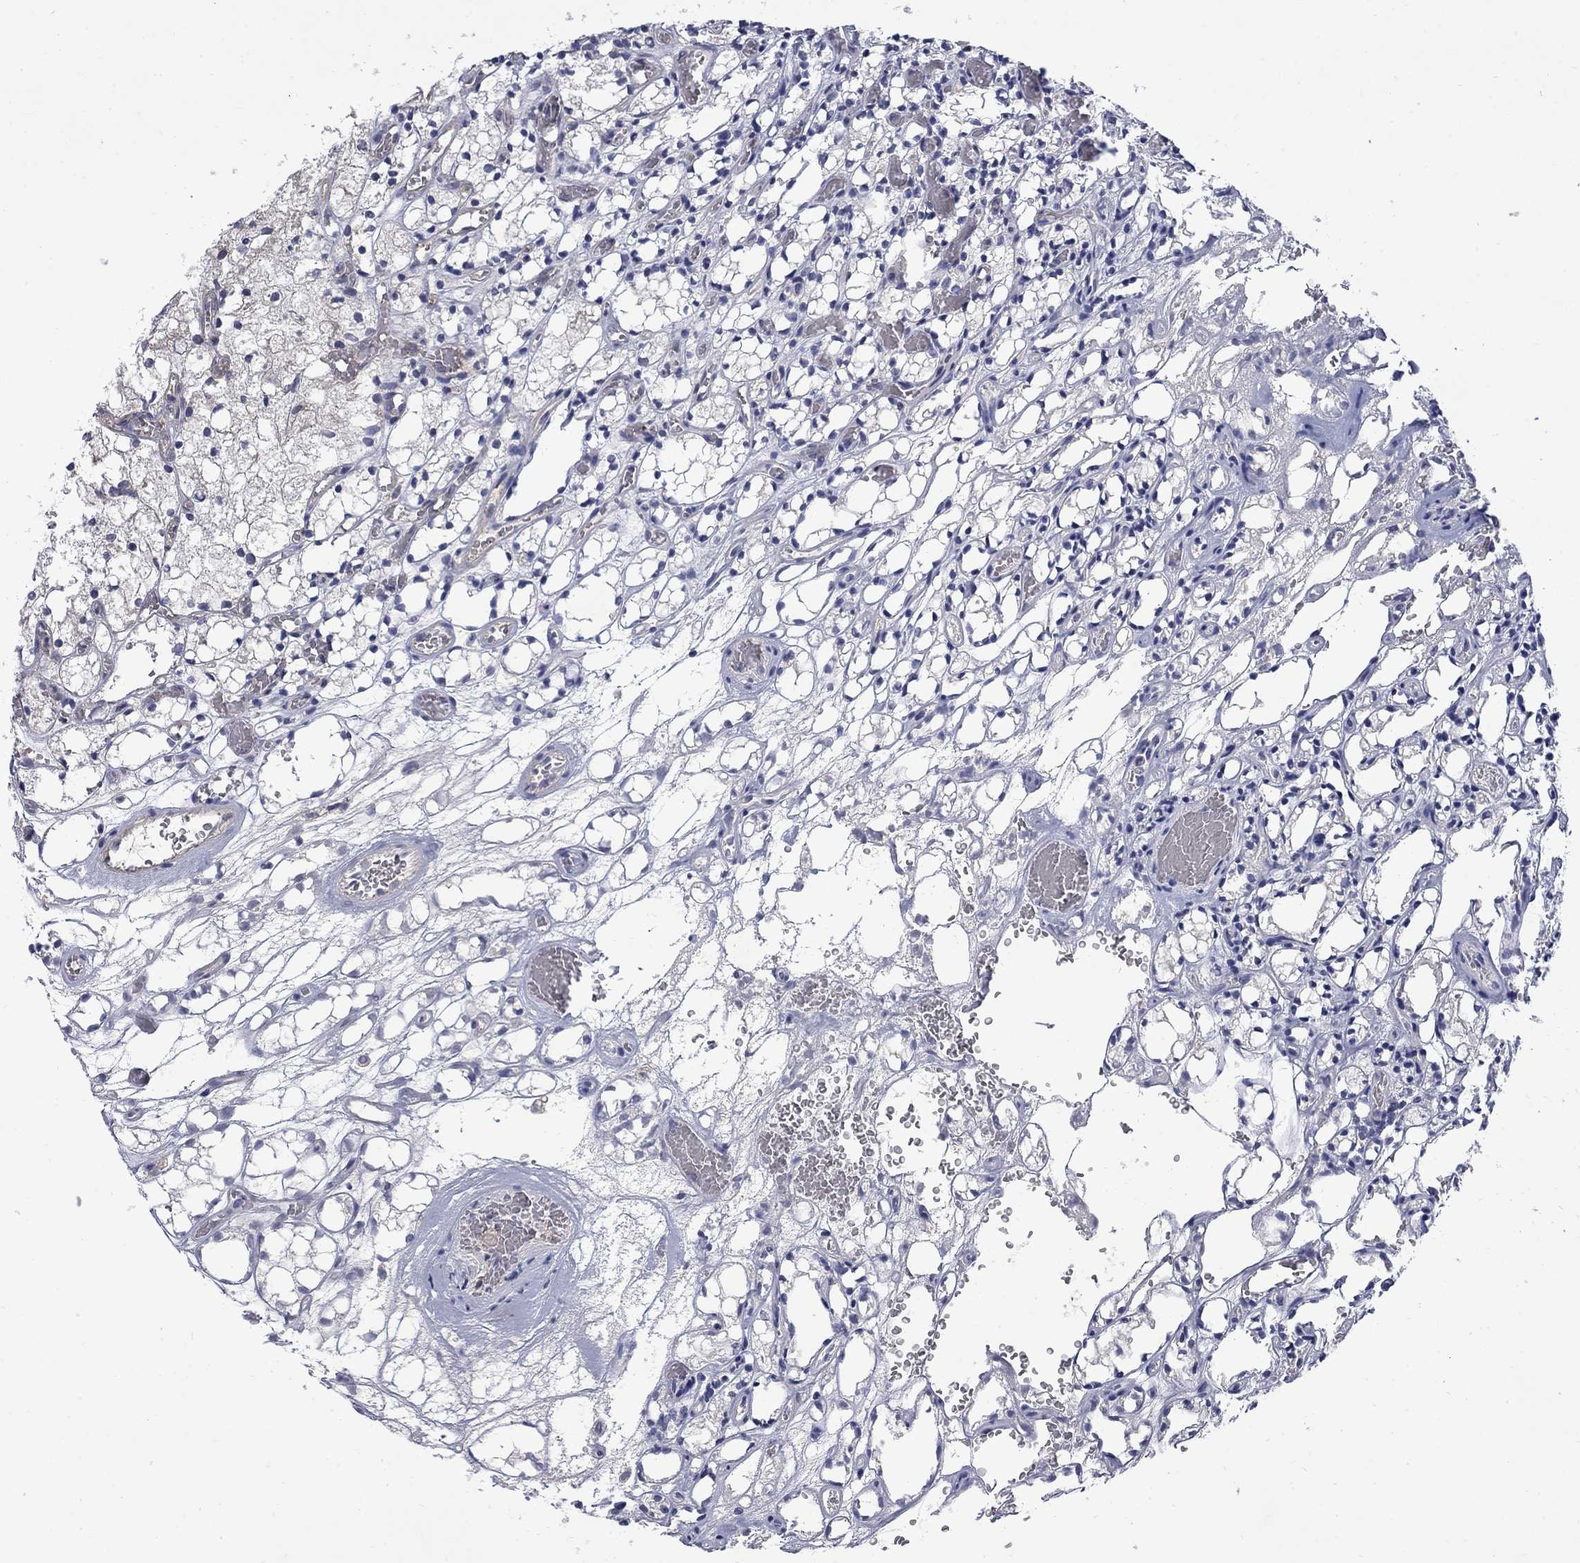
{"staining": {"intensity": "negative", "quantity": "none", "location": "none"}, "tissue": "renal cancer", "cell_type": "Tumor cells", "image_type": "cancer", "snomed": [{"axis": "morphology", "description": "Adenocarcinoma, NOS"}, {"axis": "topography", "description": "Kidney"}], "caption": "This is an immunohistochemistry (IHC) photomicrograph of adenocarcinoma (renal). There is no positivity in tumor cells.", "gene": "HSPA12A", "patient": {"sex": "female", "age": 69}}